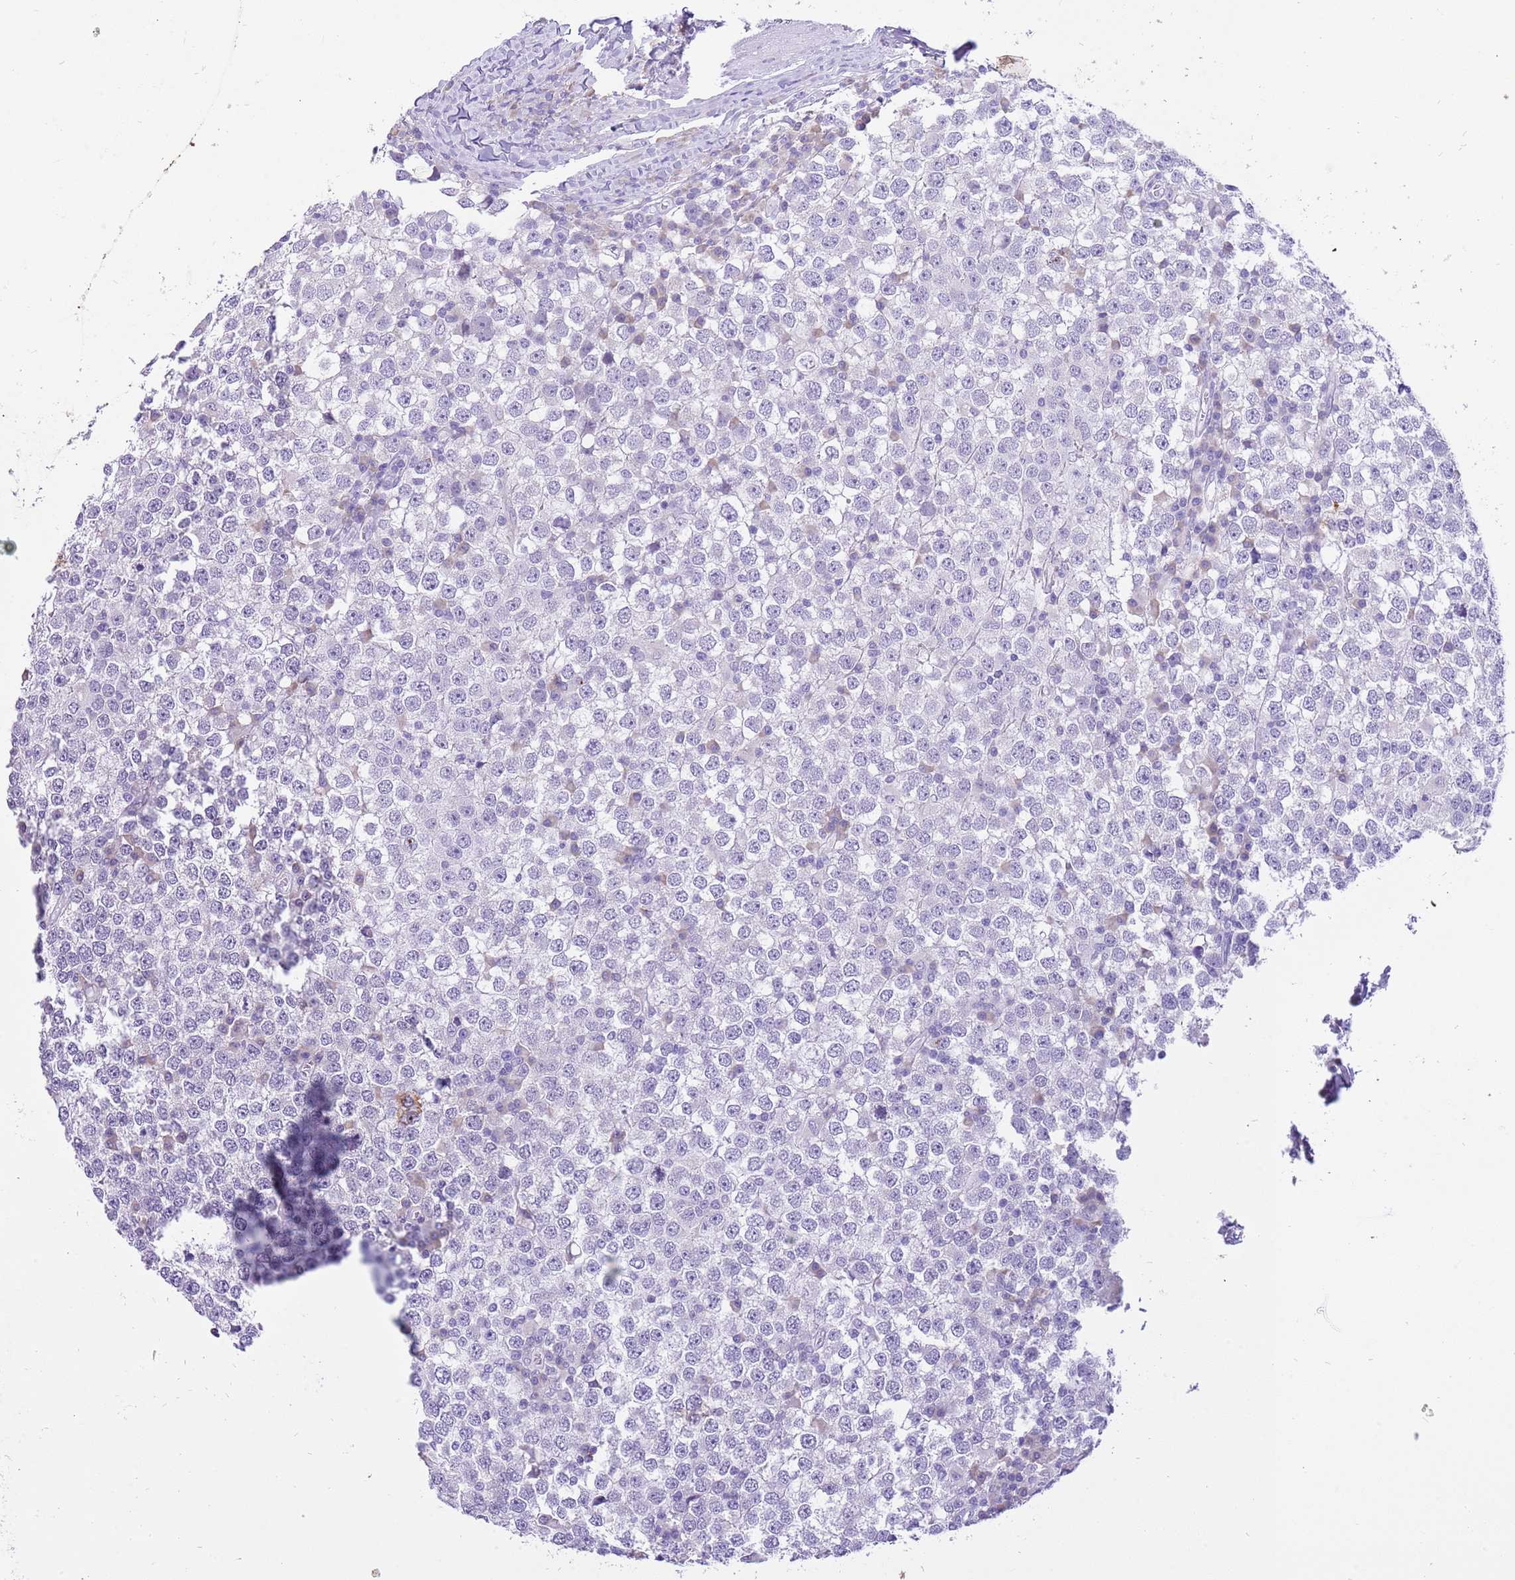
{"staining": {"intensity": "negative", "quantity": "none", "location": "none"}, "tissue": "testis cancer", "cell_type": "Tumor cells", "image_type": "cancer", "snomed": [{"axis": "morphology", "description": "Seminoma, NOS"}, {"axis": "topography", "description": "Testis"}], "caption": "The IHC micrograph has no significant expression in tumor cells of seminoma (testis) tissue. (Brightfield microscopy of DAB (3,3'-diaminobenzidine) immunohistochemistry (IHC) at high magnification).", "gene": "R3HDM4", "patient": {"sex": "male", "age": 65}}